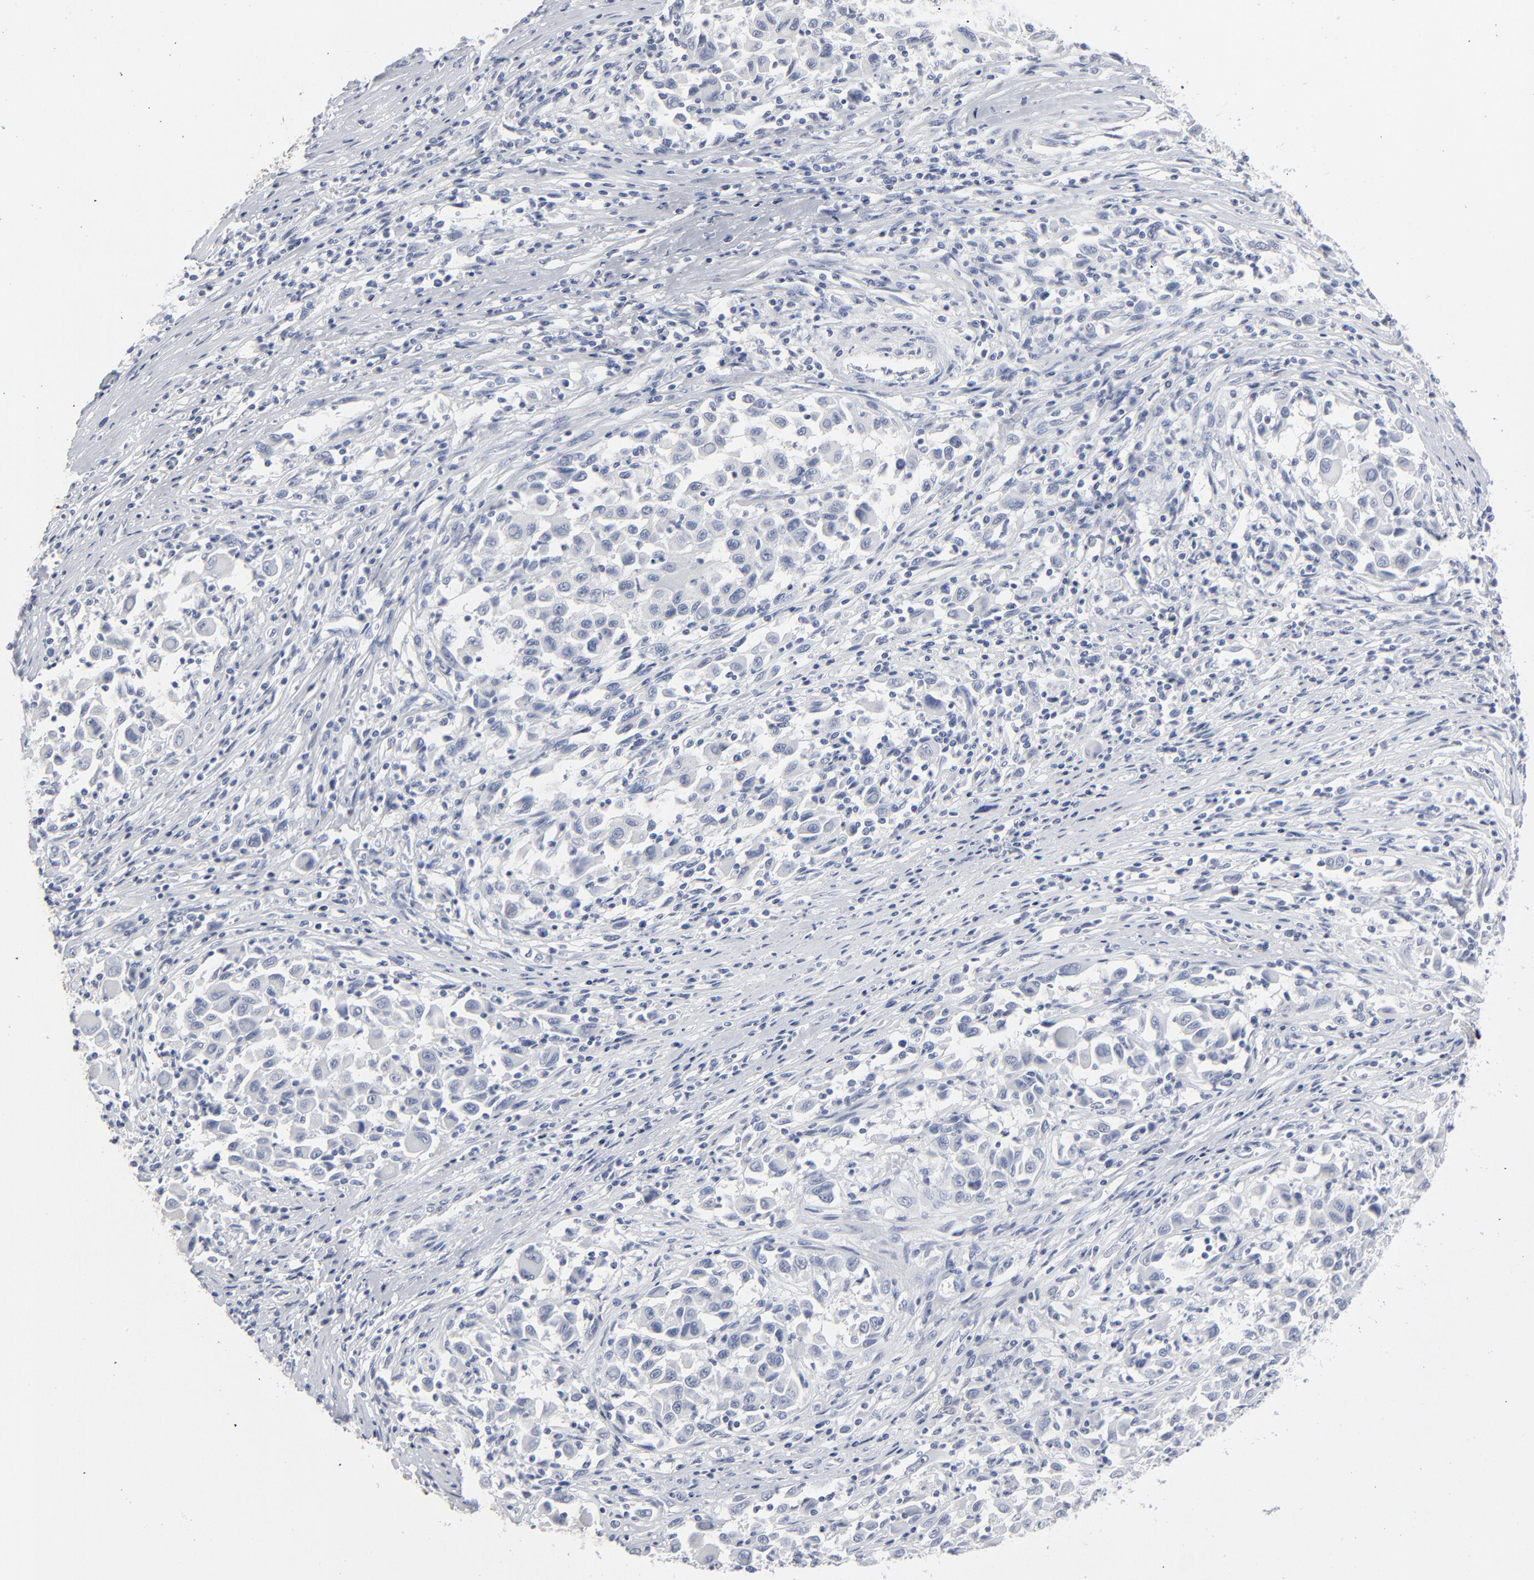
{"staining": {"intensity": "negative", "quantity": "none", "location": "none"}, "tissue": "melanoma", "cell_type": "Tumor cells", "image_type": "cancer", "snomed": [{"axis": "morphology", "description": "Malignant melanoma, Metastatic site"}, {"axis": "topography", "description": "Lymph node"}], "caption": "This image is of malignant melanoma (metastatic site) stained with IHC to label a protein in brown with the nuclei are counter-stained blue. There is no staining in tumor cells.", "gene": "PAGE1", "patient": {"sex": "male", "age": 61}}